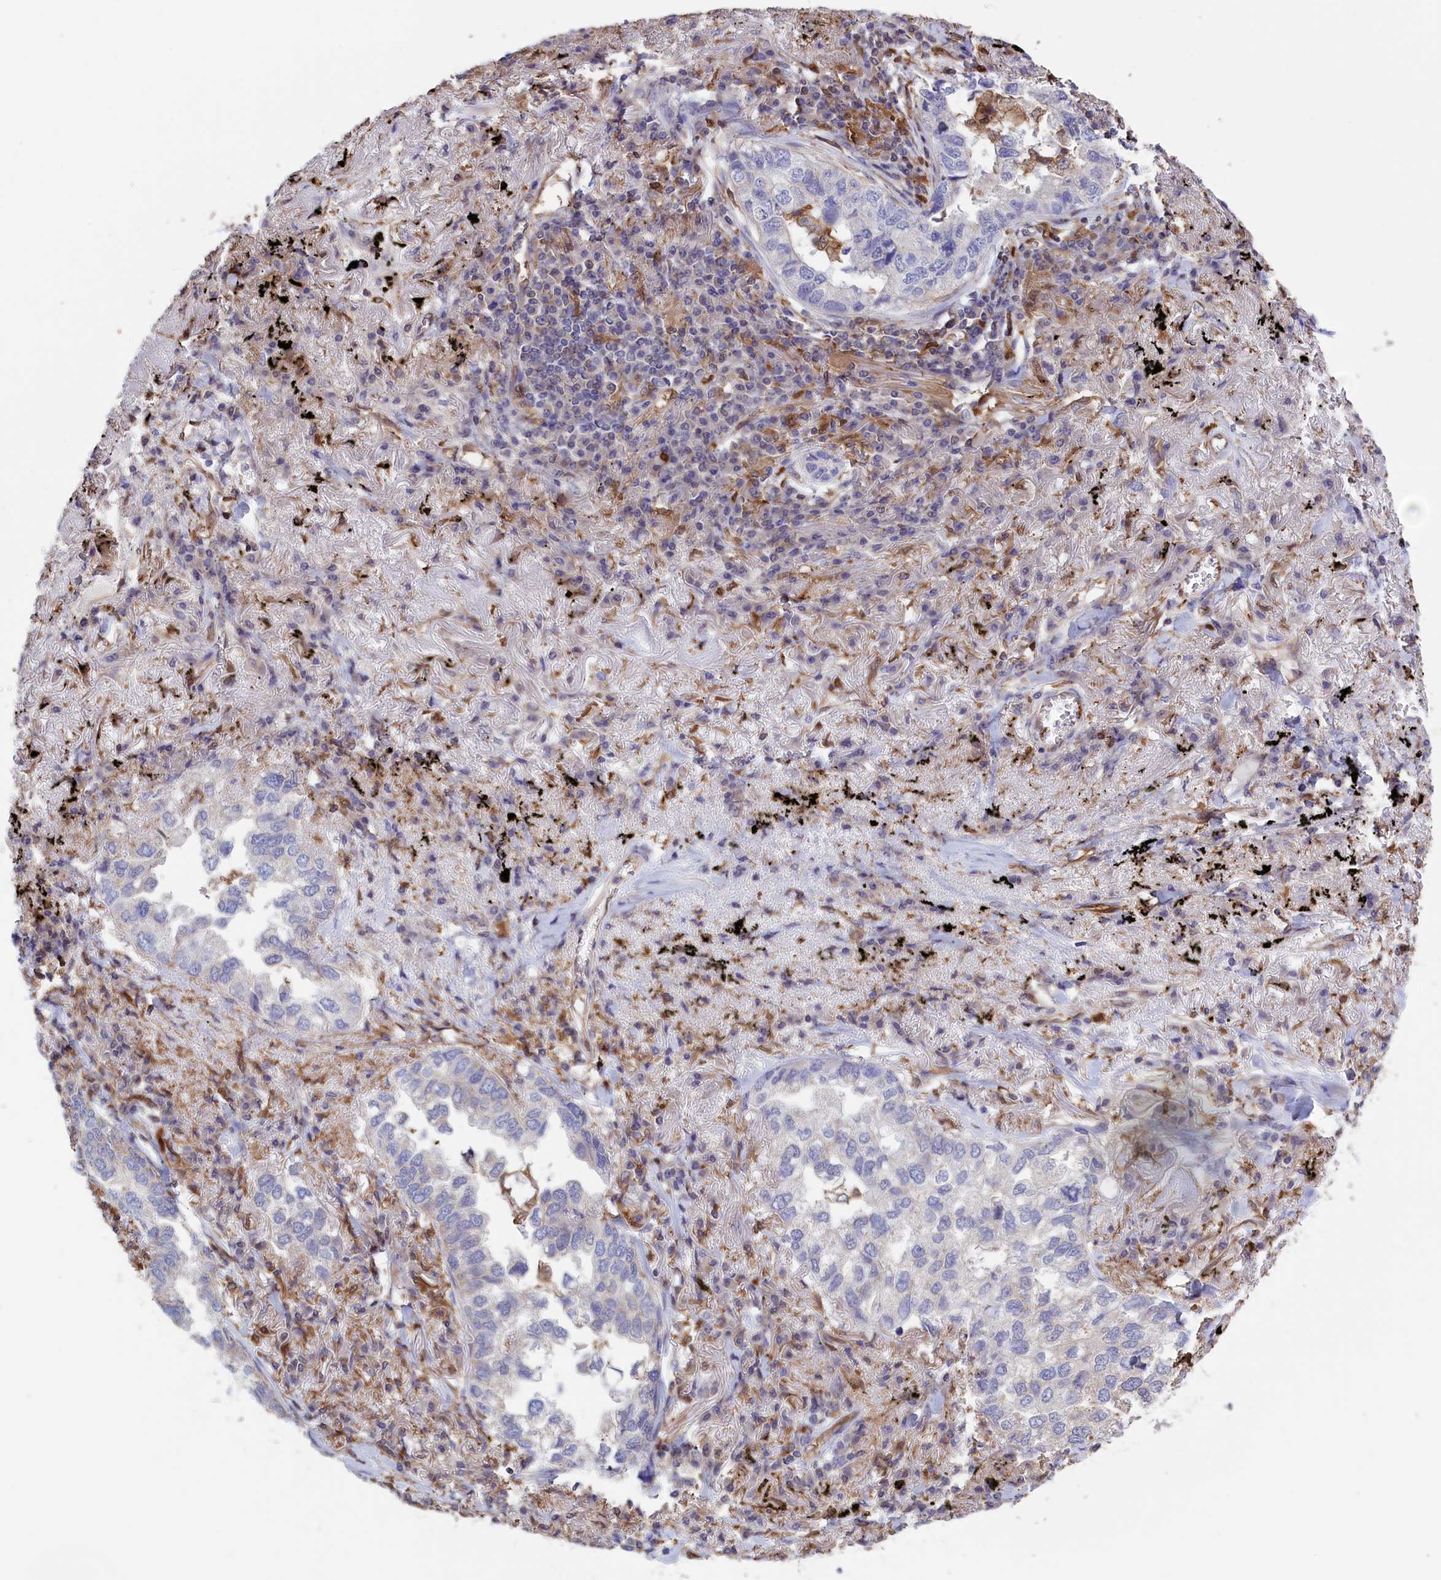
{"staining": {"intensity": "negative", "quantity": "none", "location": "none"}, "tissue": "lung cancer", "cell_type": "Tumor cells", "image_type": "cancer", "snomed": [{"axis": "morphology", "description": "Adenocarcinoma, NOS"}, {"axis": "topography", "description": "Lung"}], "caption": "Photomicrograph shows no protein positivity in tumor cells of adenocarcinoma (lung) tissue.", "gene": "ARHGAP18", "patient": {"sex": "male", "age": 65}}